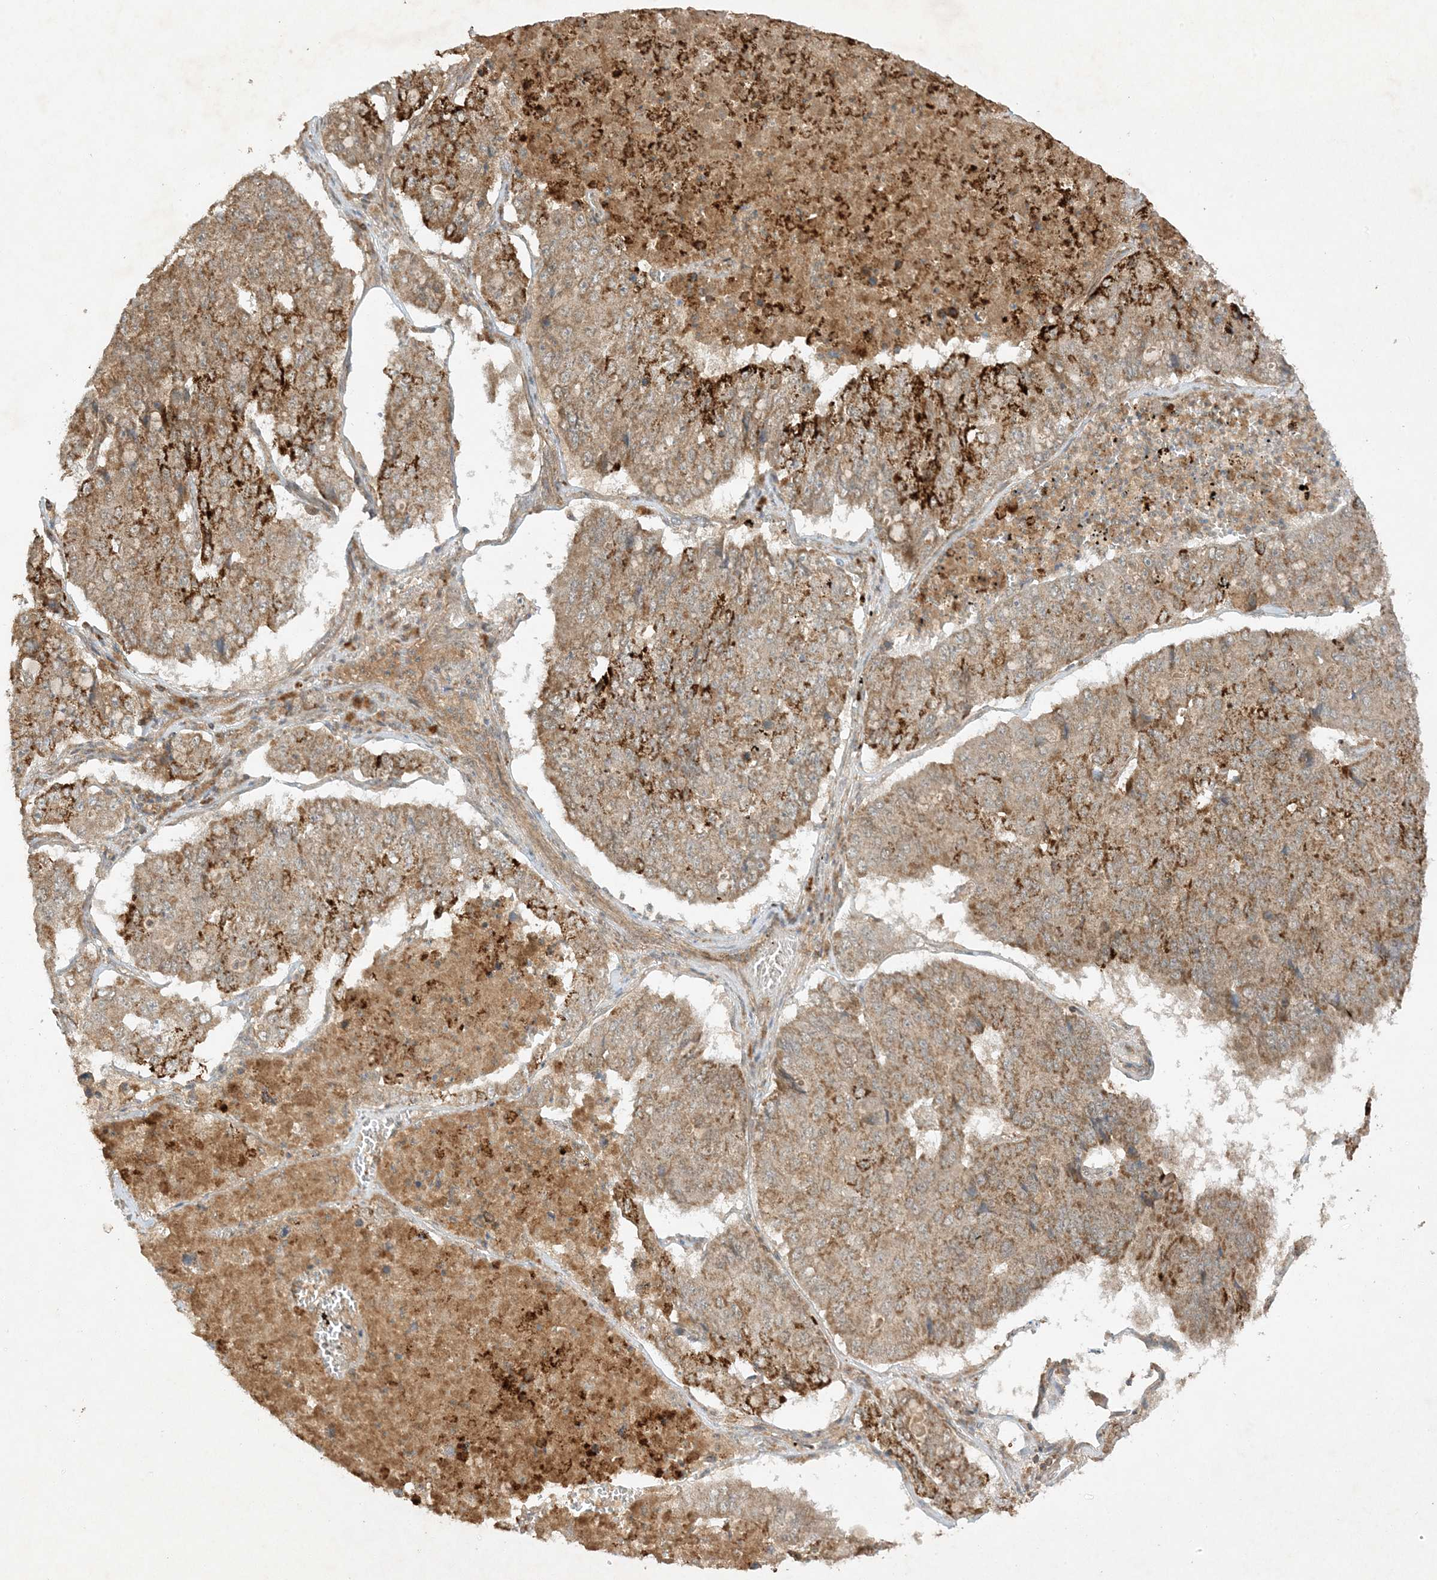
{"staining": {"intensity": "strong", "quantity": "25%-75%", "location": "cytoplasmic/membranous"}, "tissue": "pancreatic cancer", "cell_type": "Tumor cells", "image_type": "cancer", "snomed": [{"axis": "morphology", "description": "Adenocarcinoma, NOS"}, {"axis": "topography", "description": "Pancreas"}], "caption": "Strong cytoplasmic/membranous staining for a protein is seen in about 25%-75% of tumor cells of pancreatic cancer using immunohistochemistry.", "gene": "XRN1", "patient": {"sex": "male", "age": 50}}